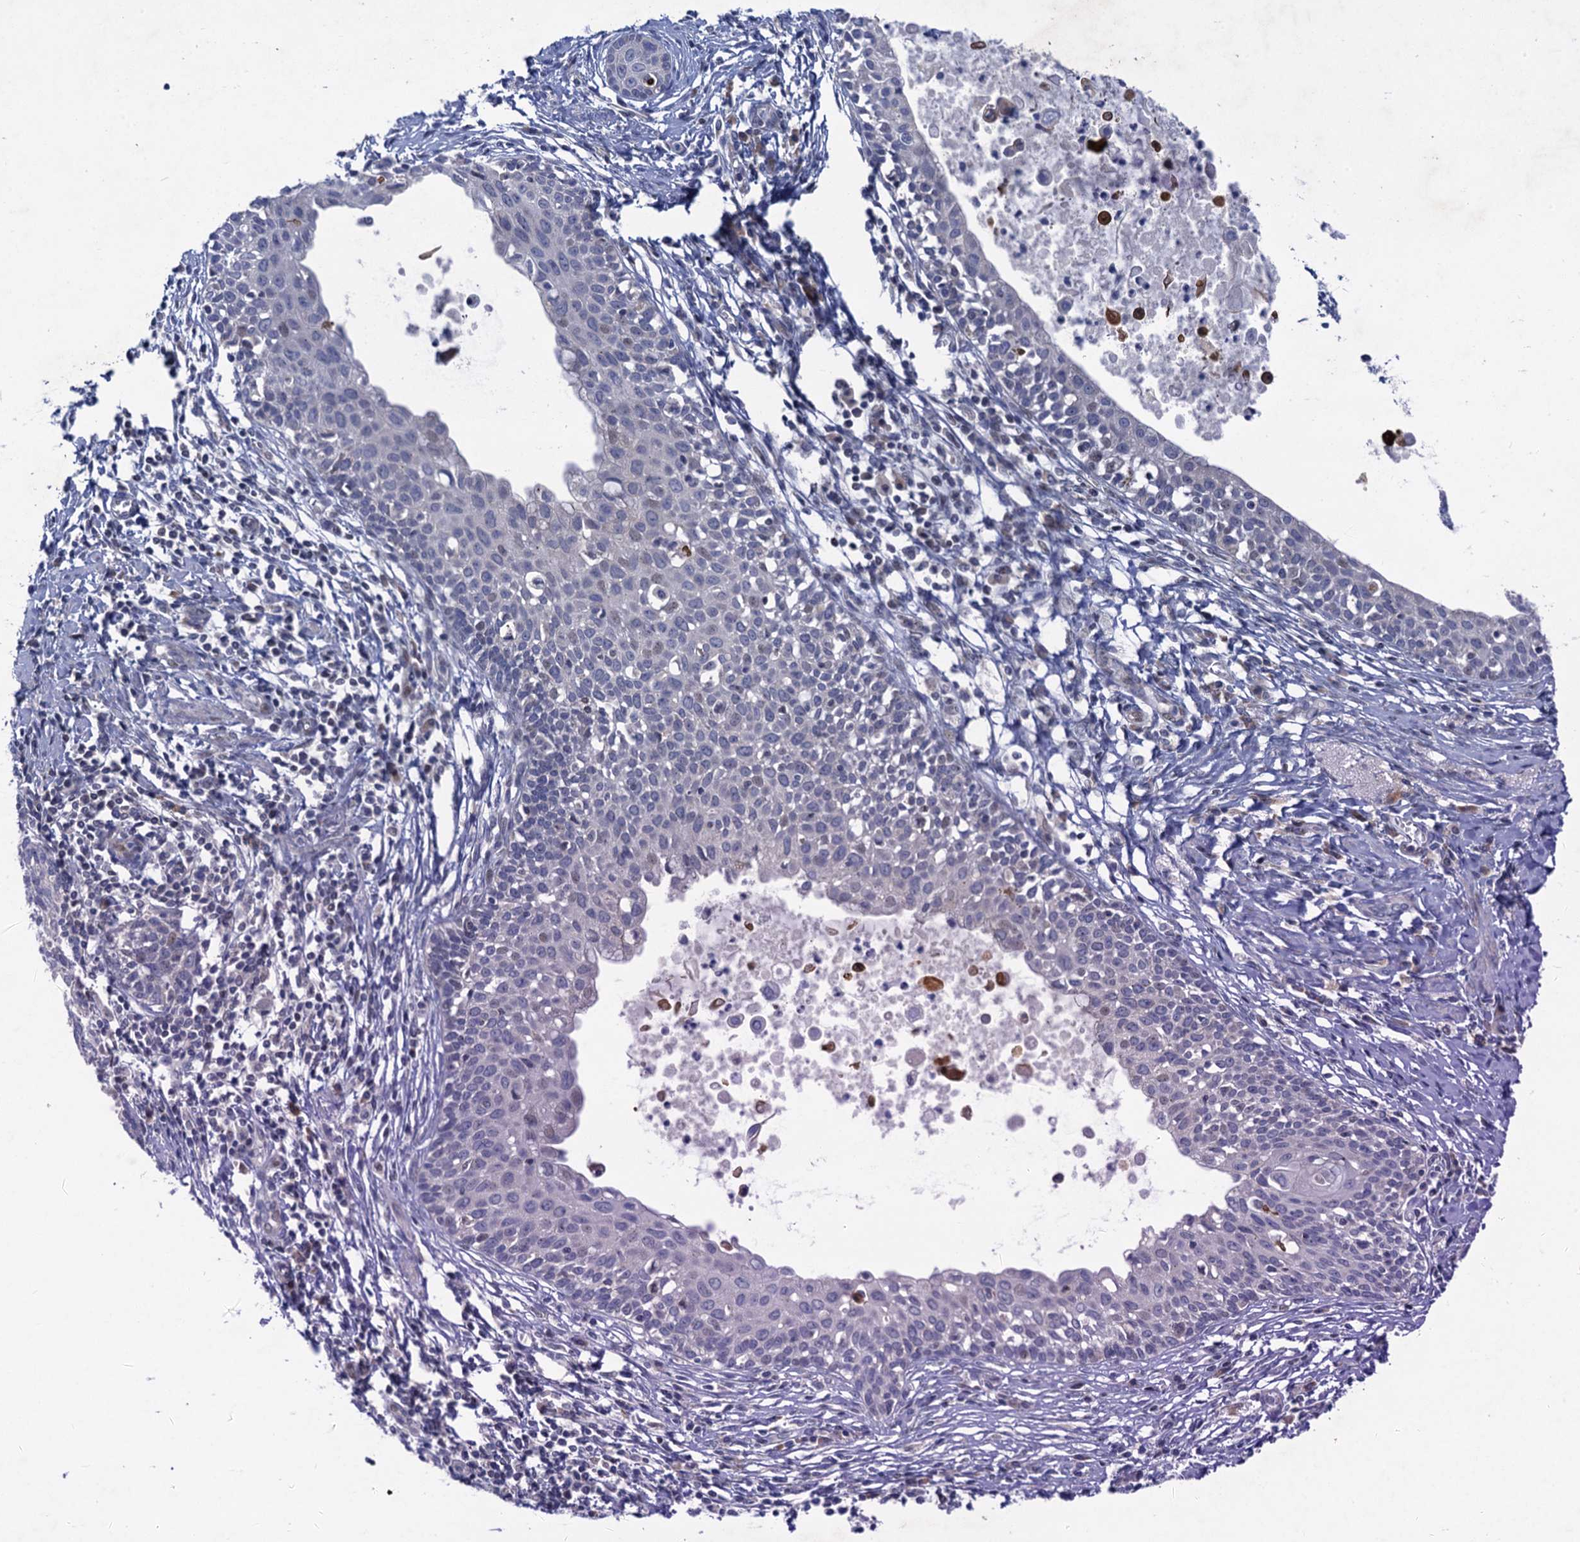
{"staining": {"intensity": "negative", "quantity": "none", "location": "none"}, "tissue": "cervical cancer", "cell_type": "Tumor cells", "image_type": "cancer", "snomed": [{"axis": "morphology", "description": "Squamous cell carcinoma, NOS"}, {"axis": "topography", "description": "Cervix"}], "caption": "The immunohistochemistry (IHC) image has no significant positivity in tumor cells of squamous cell carcinoma (cervical) tissue.", "gene": "QPCTL", "patient": {"sex": "female", "age": 52}}